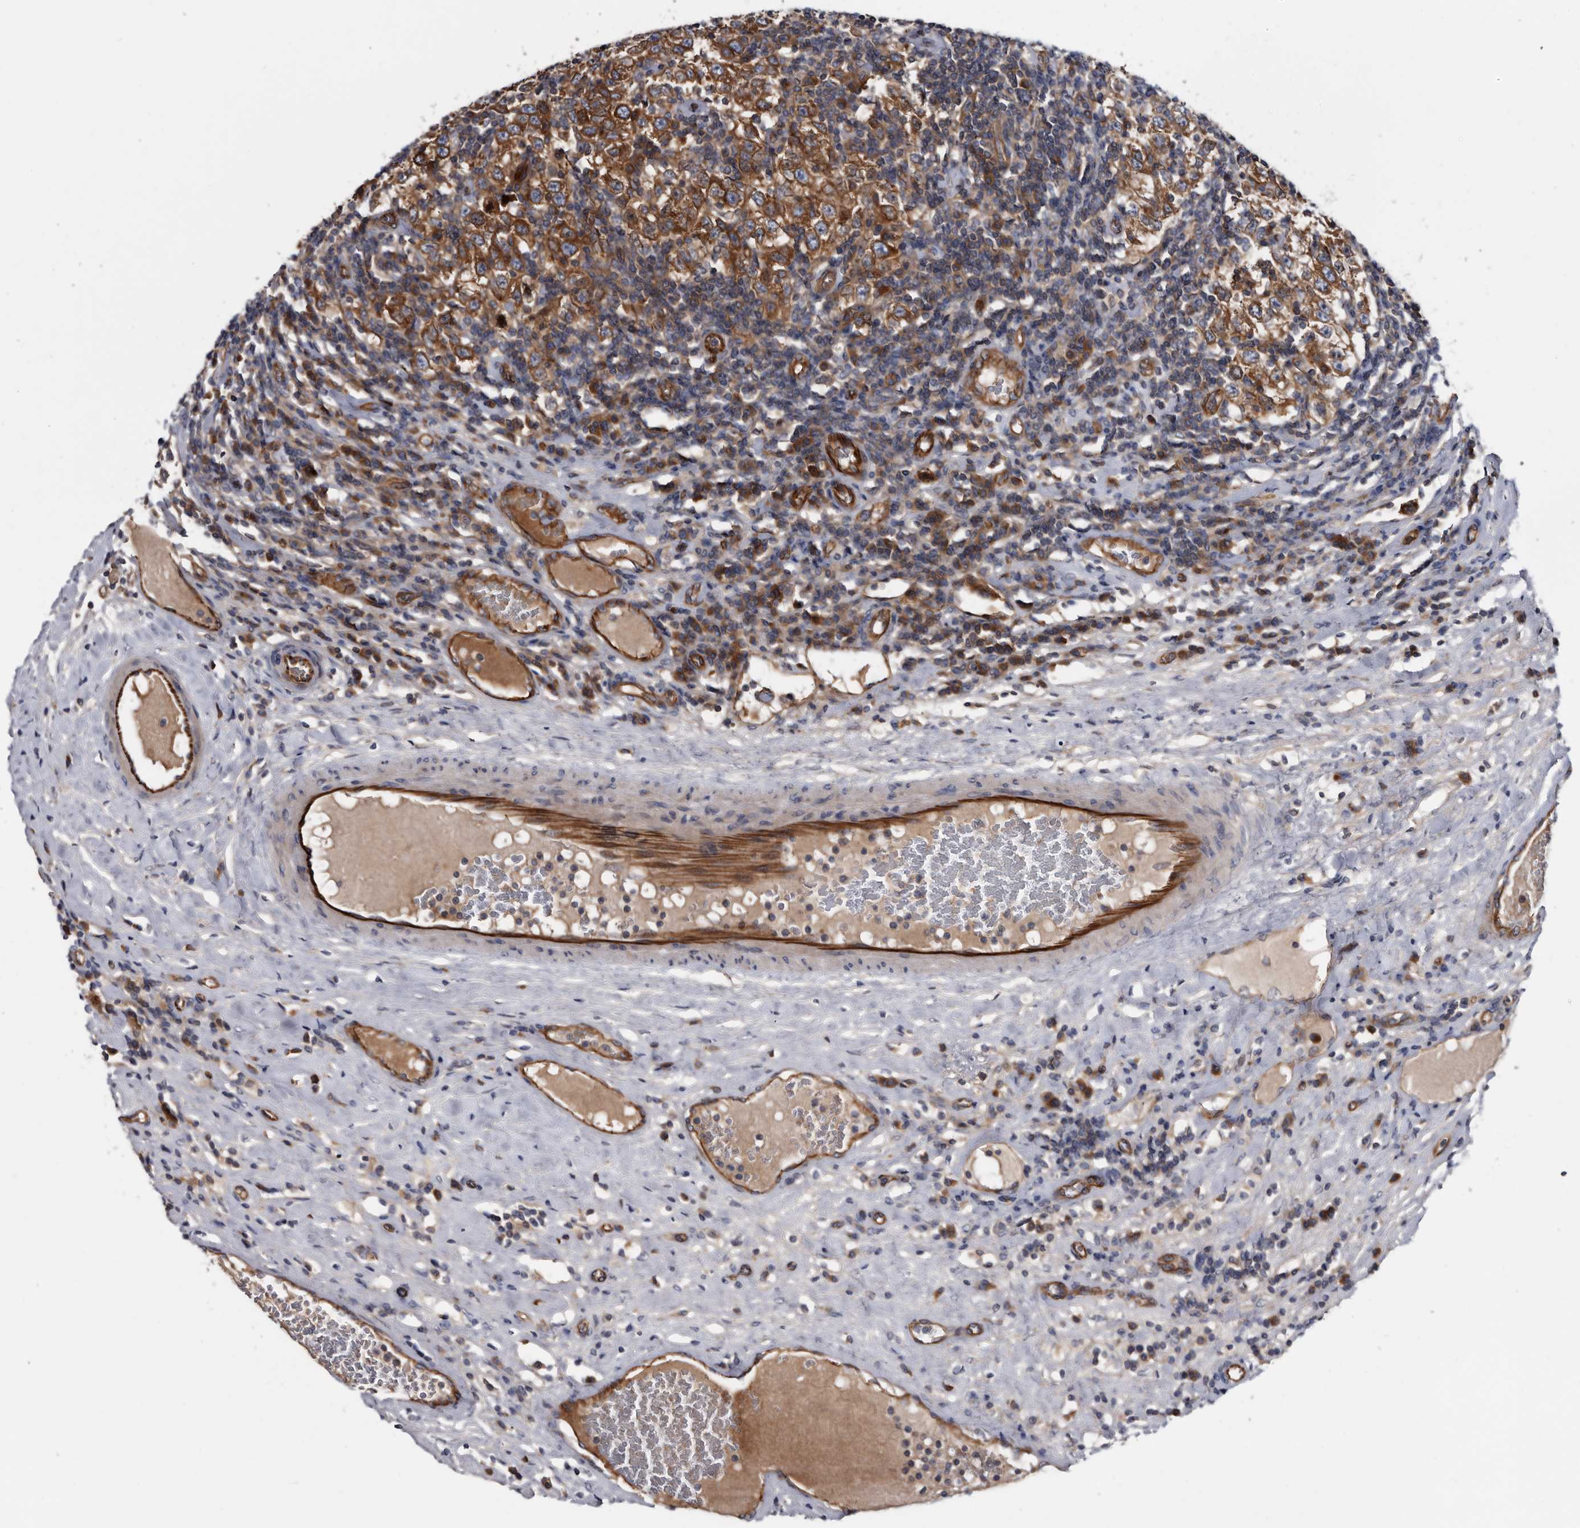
{"staining": {"intensity": "strong", "quantity": ">75%", "location": "cytoplasmic/membranous"}, "tissue": "testis cancer", "cell_type": "Tumor cells", "image_type": "cancer", "snomed": [{"axis": "morphology", "description": "Seminoma, NOS"}, {"axis": "topography", "description": "Testis"}], "caption": "Protein analysis of seminoma (testis) tissue exhibits strong cytoplasmic/membranous positivity in approximately >75% of tumor cells.", "gene": "TSPAN17", "patient": {"sex": "male", "age": 41}}